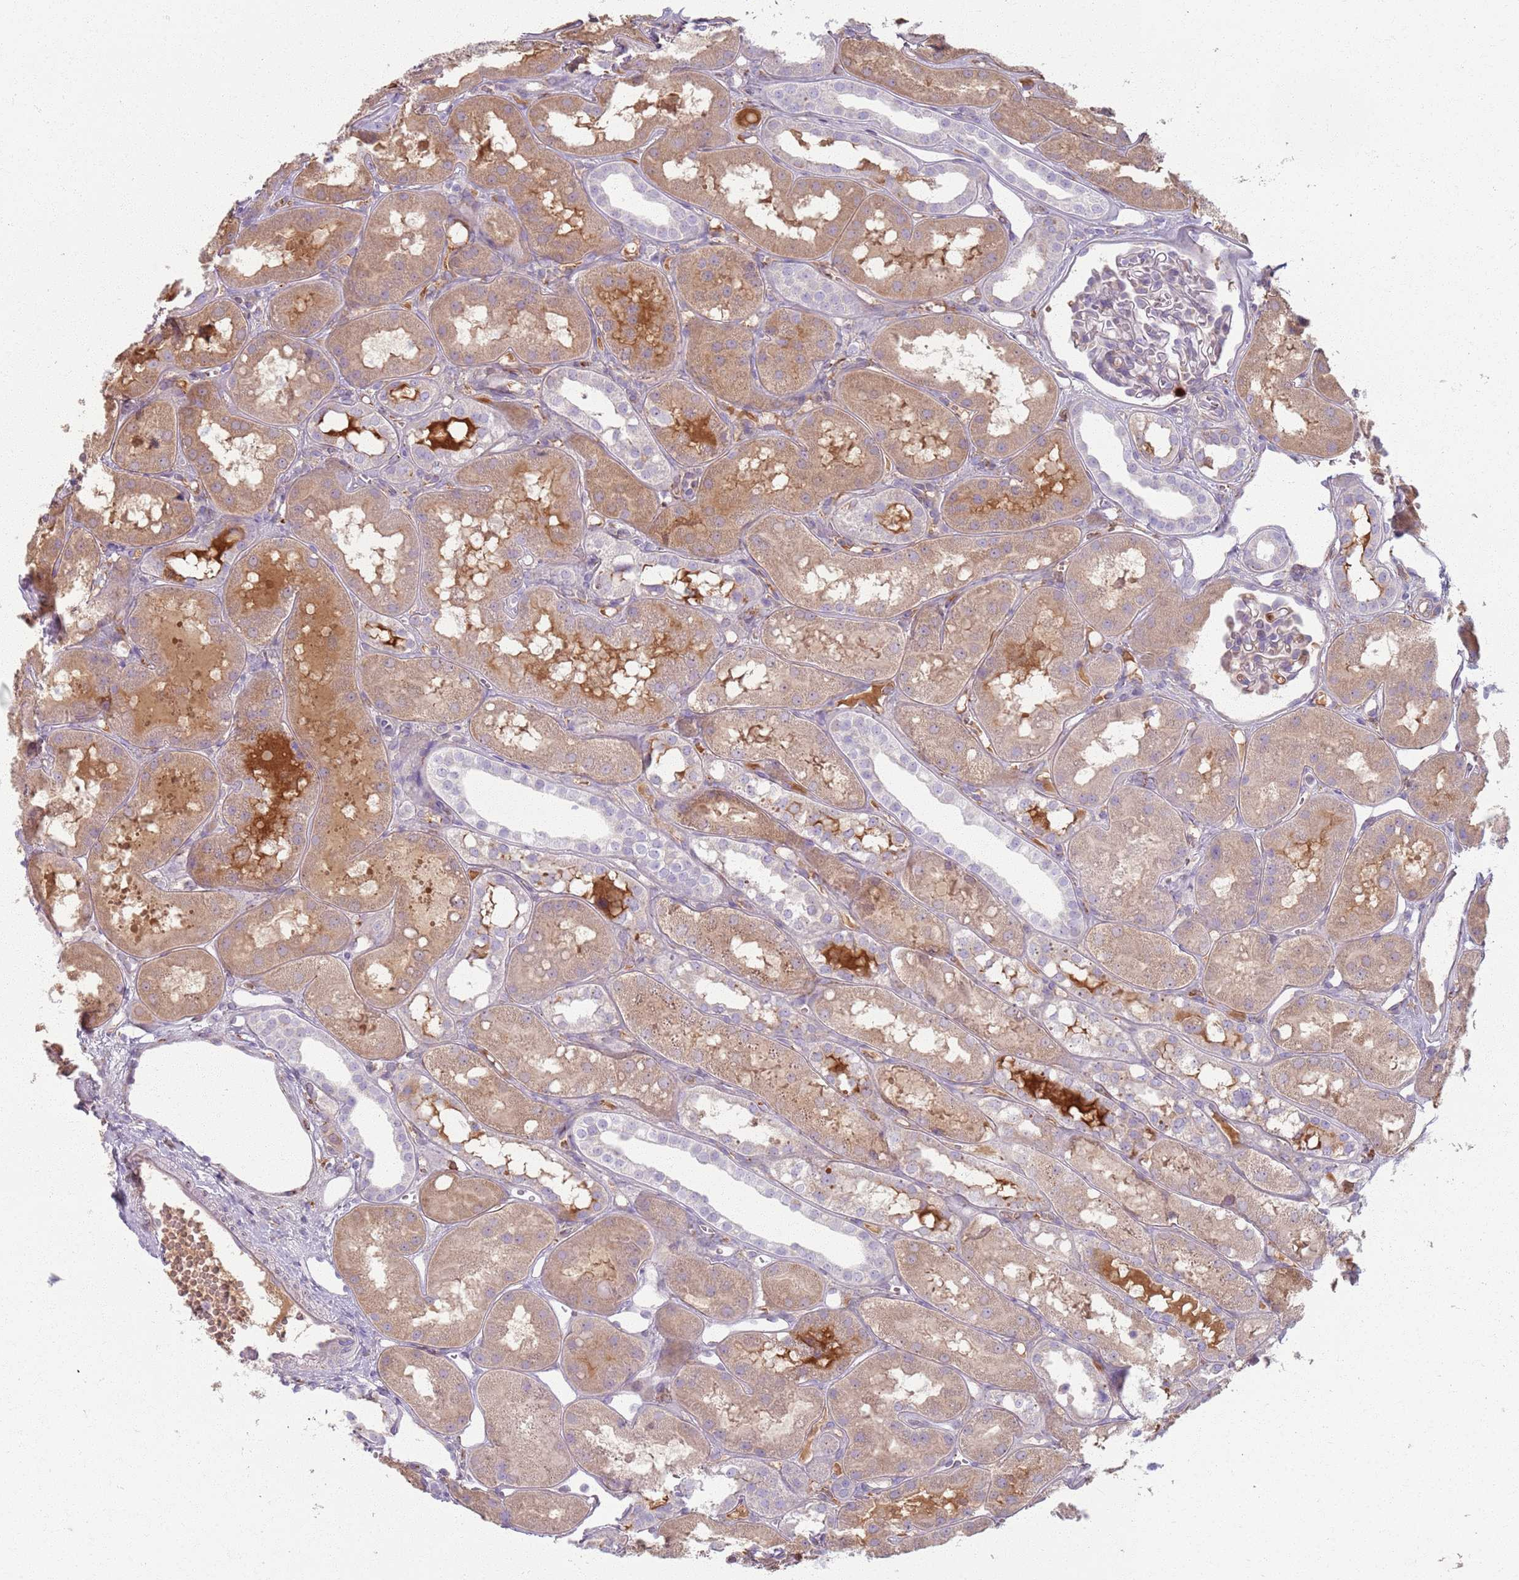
{"staining": {"intensity": "negative", "quantity": "none", "location": "none"}, "tissue": "kidney", "cell_type": "Cells in glomeruli", "image_type": "normal", "snomed": [{"axis": "morphology", "description": "Normal tissue, NOS"}, {"axis": "topography", "description": "Kidney"}], "caption": "There is no significant expression in cells in glomeruli of kidney. (DAB (3,3'-diaminobenzidine) IHC visualized using brightfield microscopy, high magnification).", "gene": "COLGALT1", "patient": {"sex": "male", "age": 16}}